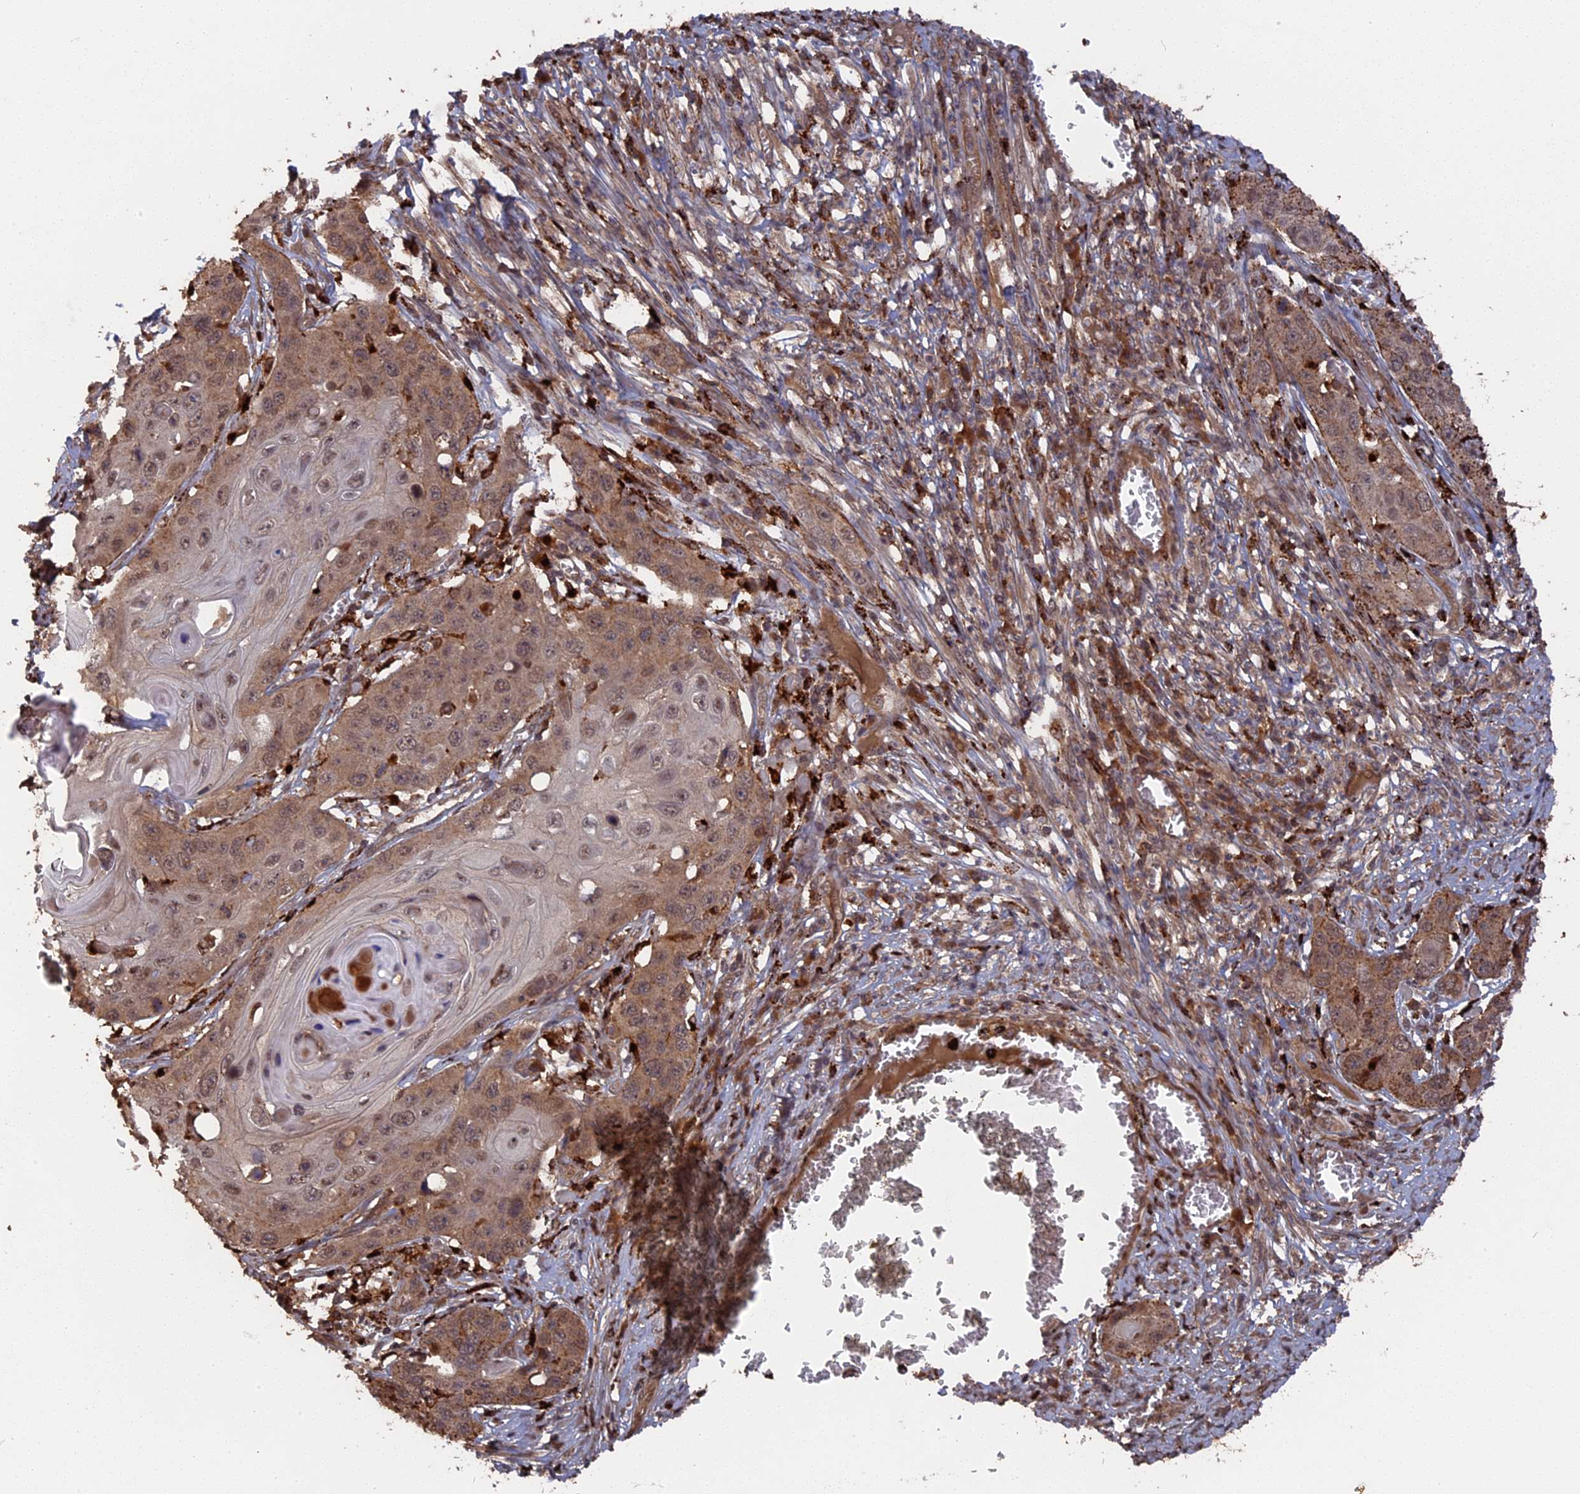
{"staining": {"intensity": "moderate", "quantity": ">75%", "location": "cytoplasmic/membranous,nuclear"}, "tissue": "skin cancer", "cell_type": "Tumor cells", "image_type": "cancer", "snomed": [{"axis": "morphology", "description": "Squamous cell carcinoma, NOS"}, {"axis": "topography", "description": "Skin"}], "caption": "Immunohistochemical staining of skin squamous cell carcinoma shows moderate cytoplasmic/membranous and nuclear protein positivity in approximately >75% of tumor cells.", "gene": "TELO2", "patient": {"sex": "male", "age": 55}}